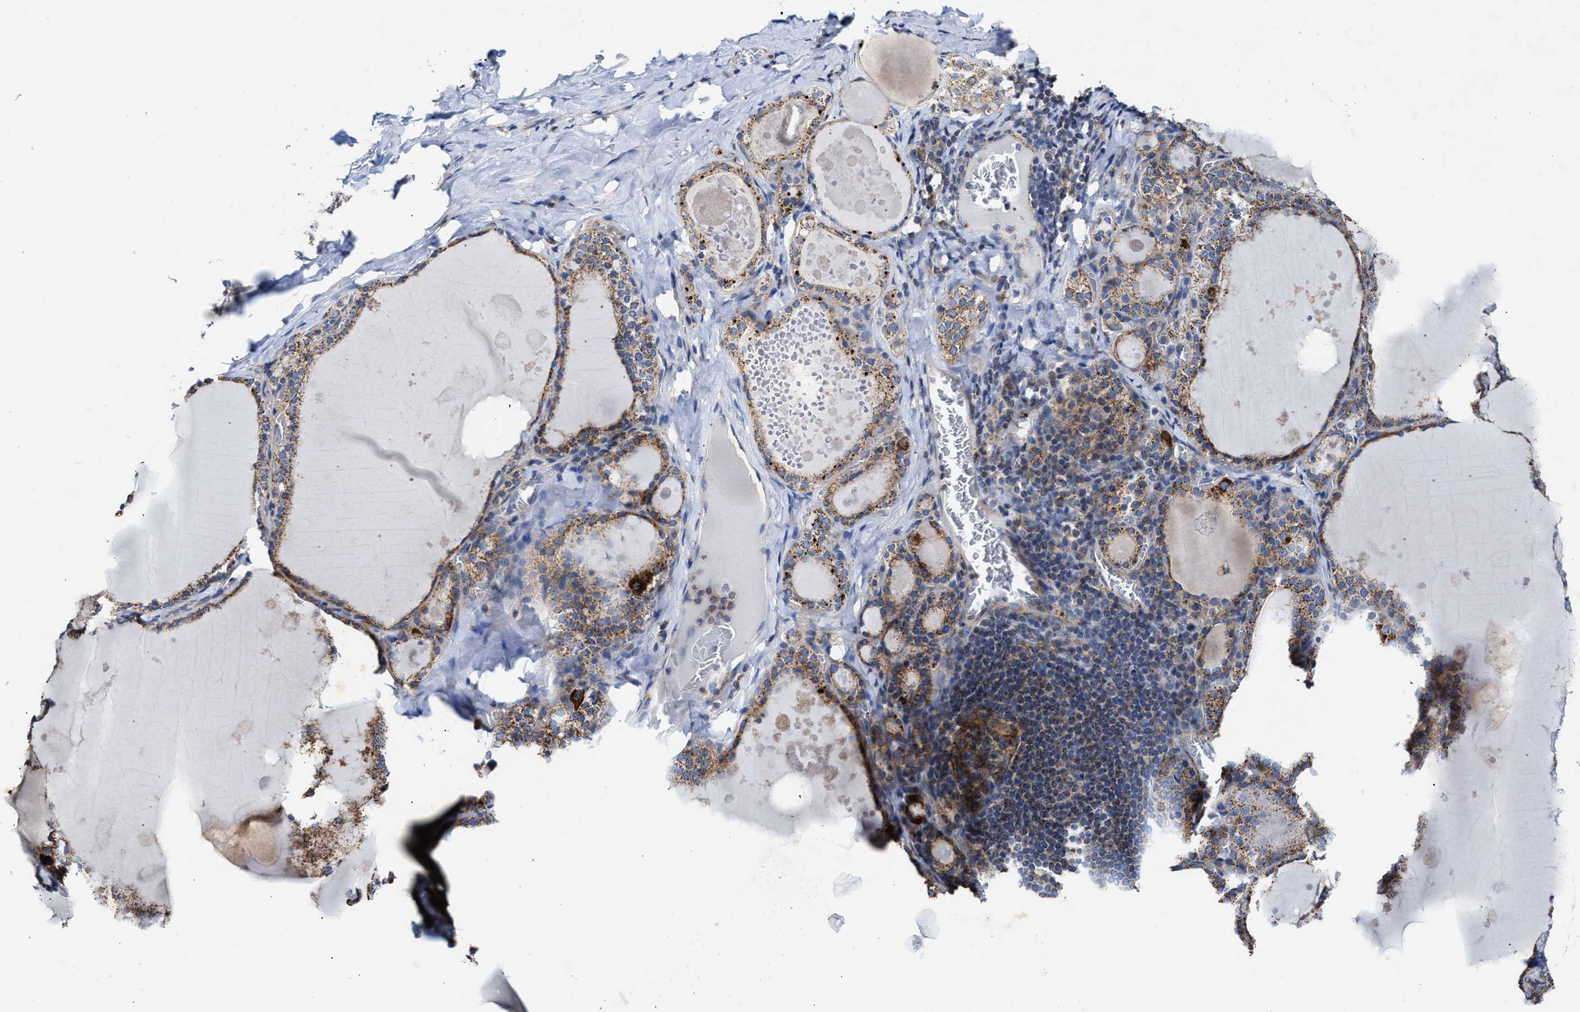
{"staining": {"intensity": "moderate", "quantity": ">75%", "location": "cytoplasmic/membranous"}, "tissue": "thyroid gland", "cell_type": "Glandular cells", "image_type": "normal", "snomed": [{"axis": "morphology", "description": "Normal tissue, NOS"}, {"axis": "topography", "description": "Thyroid gland"}], "caption": "Approximately >75% of glandular cells in unremarkable thyroid gland exhibit moderate cytoplasmic/membranous protein expression as visualized by brown immunohistochemical staining.", "gene": "MECR", "patient": {"sex": "male", "age": 56}}